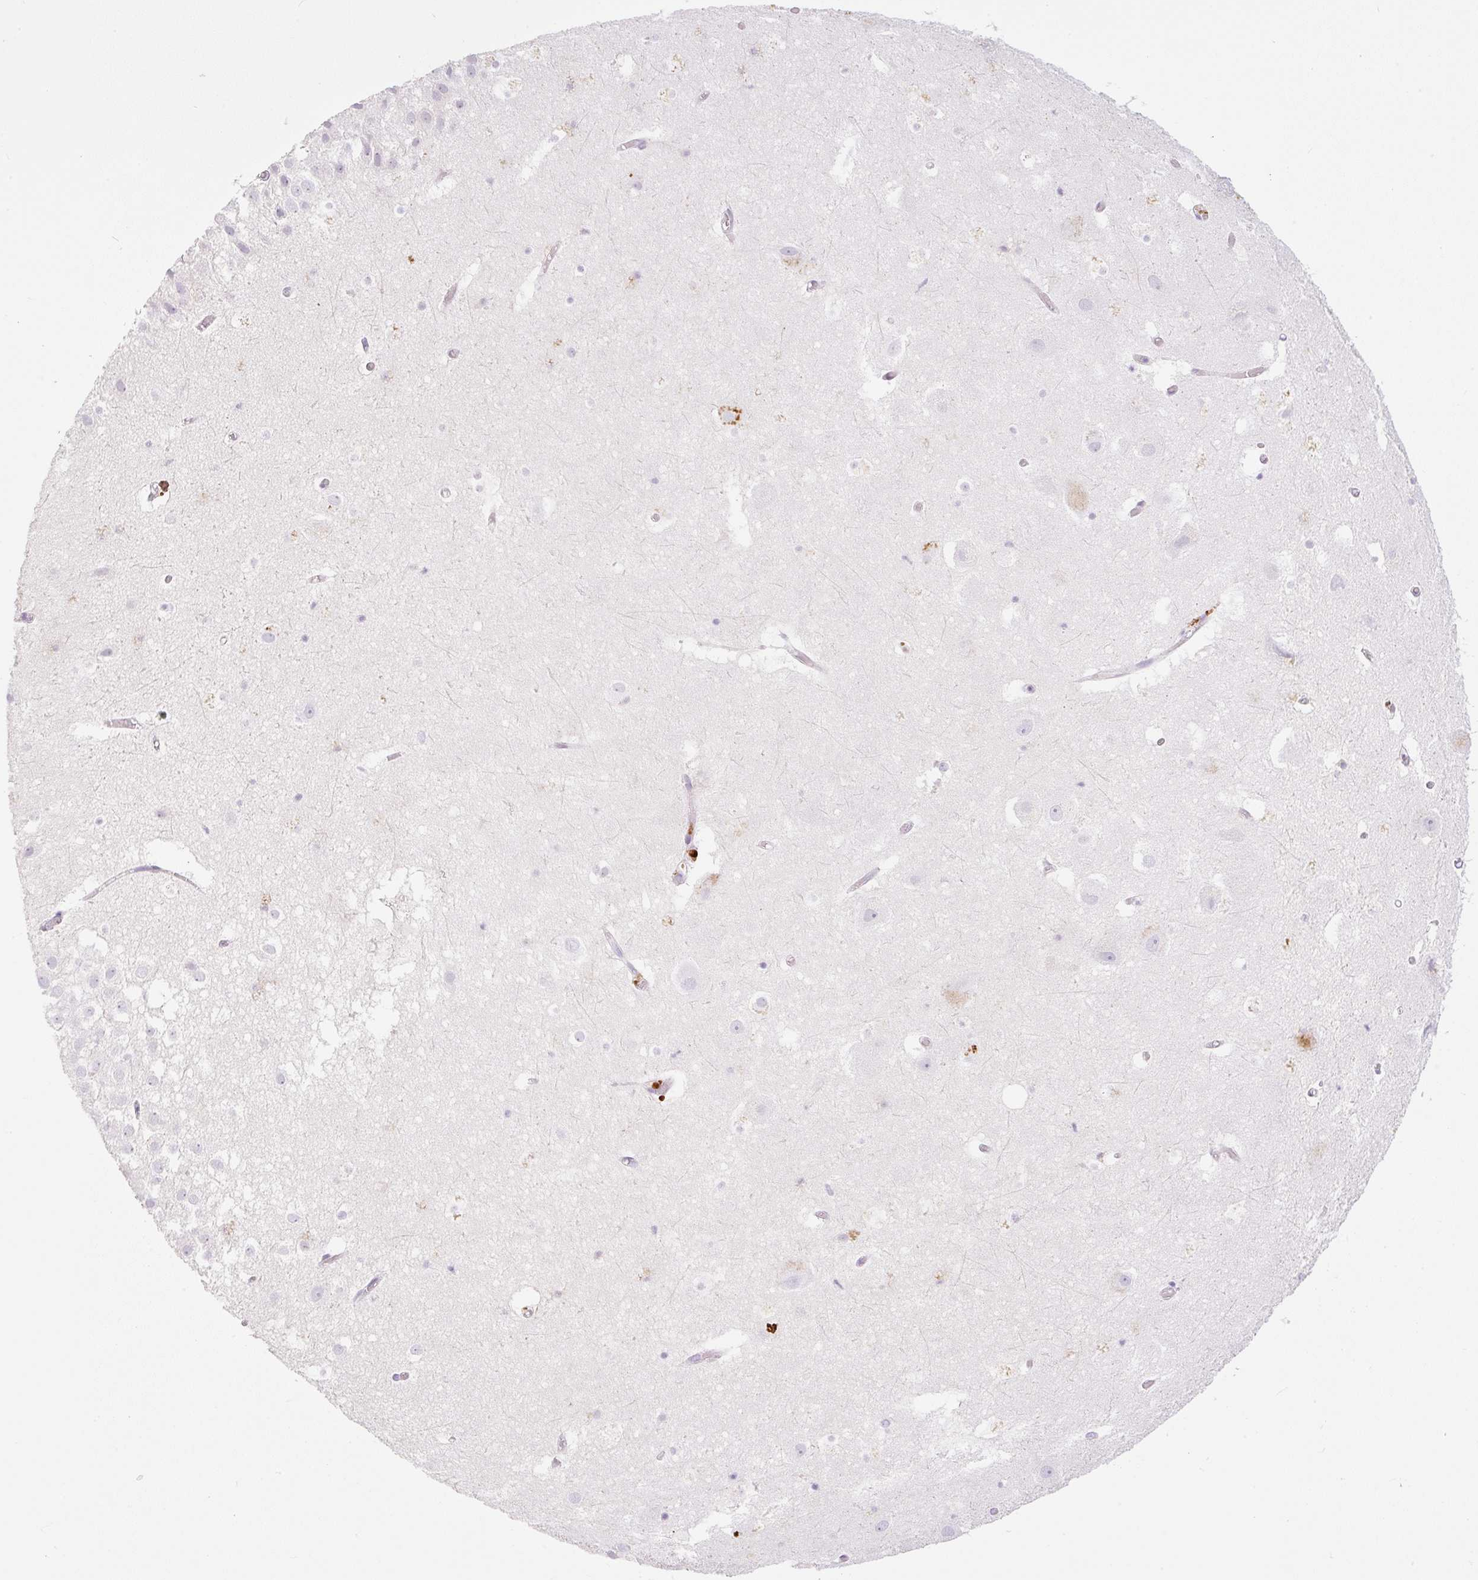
{"staining": {"intensity": "negative", "quantity": "none", "location": "none"}, "tissue": "hippocampus", "cell_type": "Glial cells", "image_type": "normal", "snomed": [{"axis": "morphology", "description": "Normal tissue, NOS"}, {"axis": "topography", "description": "Hippocampus"}], "caption": "High power microscopy histopathology image of an immunohistochemistry photomicrograph of normal hippocampus, revealing no significant staining in glial cells.", "gene": "MIA2", "patient": {"sex": "female", "age": 52}}